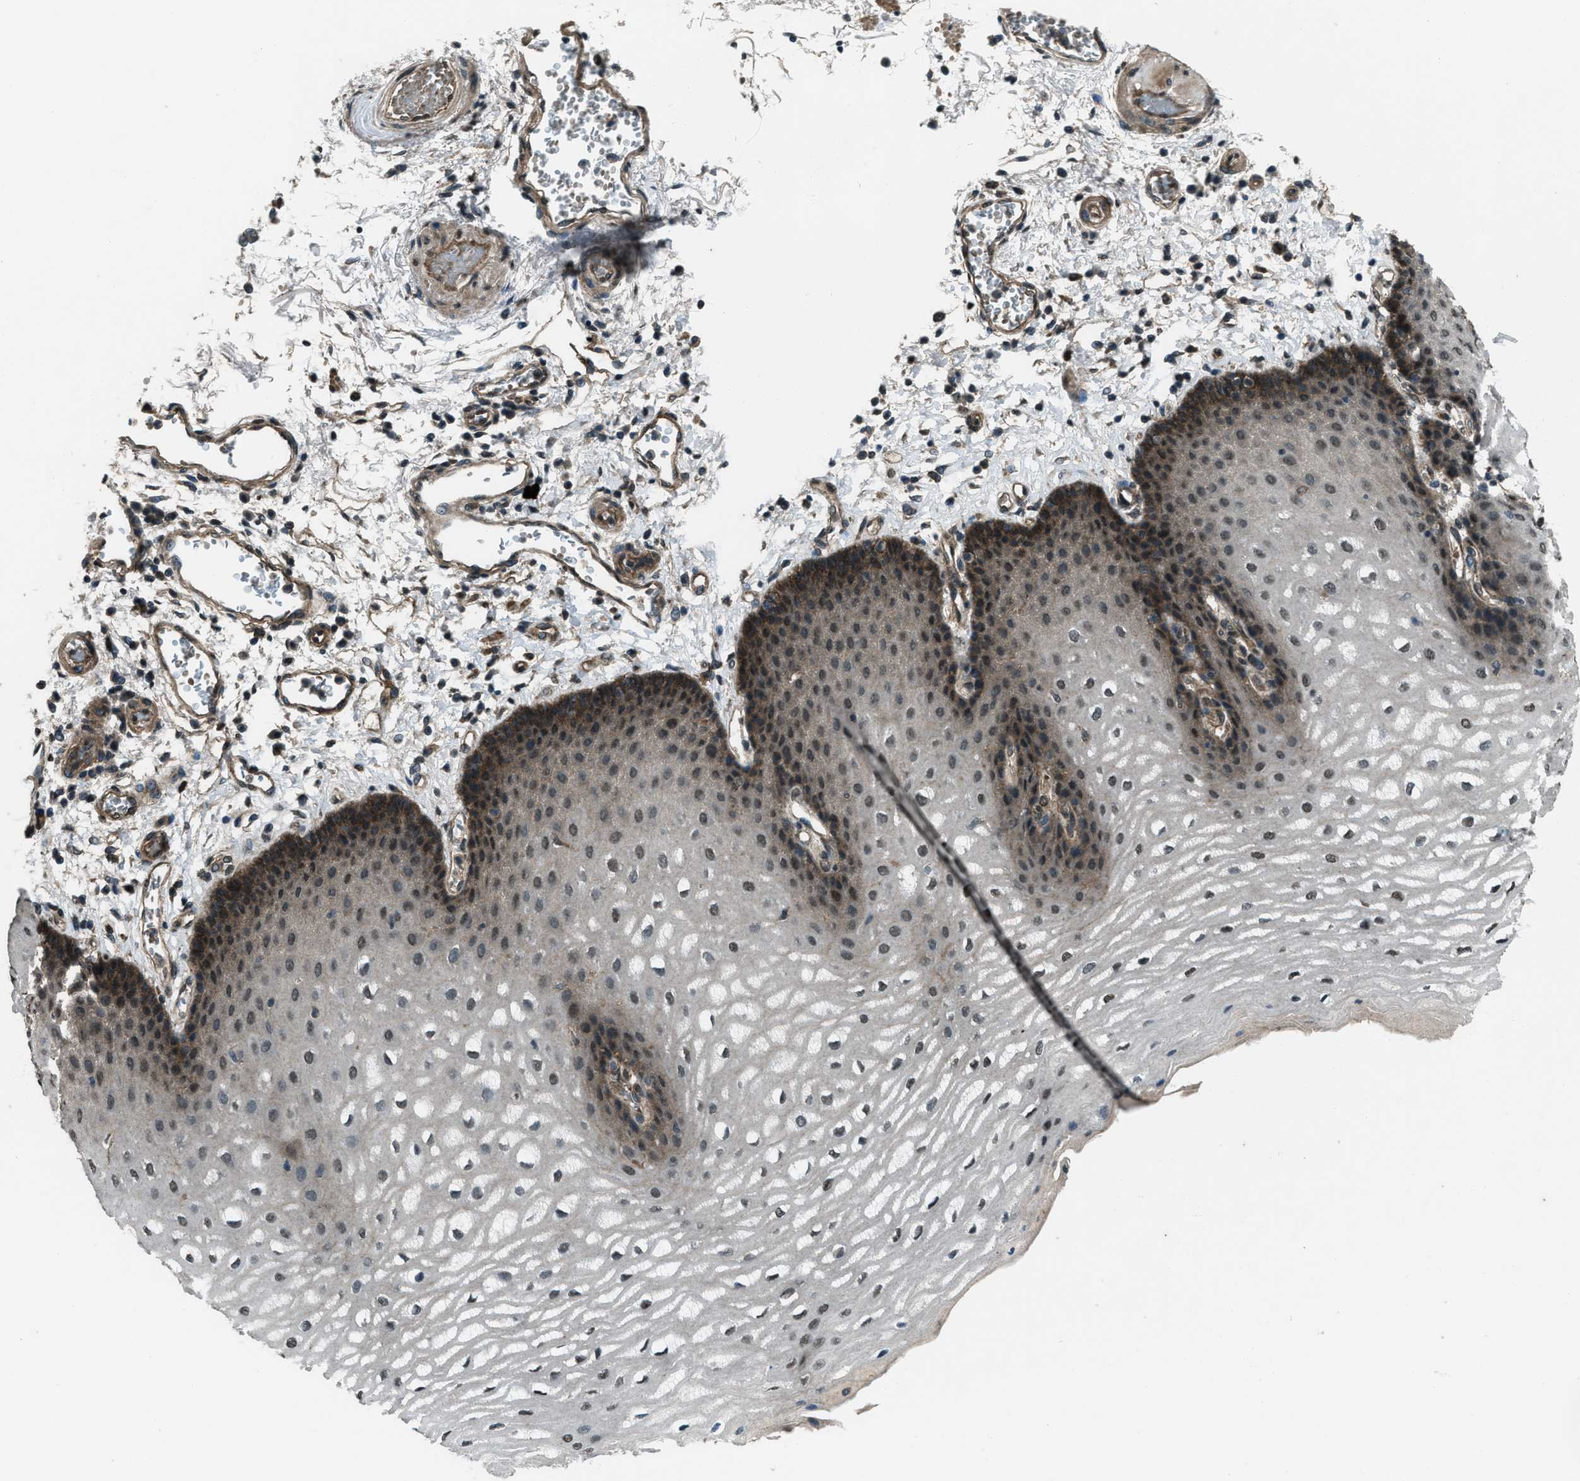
{"staining": {"intensity": "moderate", "quantity": ">75%", "location": "cytoplasmic/membranous,nuclear"}, "tissue": "esophagus", "cell_type": "Squamous epithelial cells", "image_type": "normal", "snomed": [{"axis": "morphology", "description": "Normal tissue, NOS"}, {"axis": "topography", "description": "Esophagus"}], "caption": "Immunohistochemical staining of benign esophagus reveals moderate cytoplasmic/membranous,nuclear protein staining in about >75% of squamous epithelial cells.", "gene": "SVIL", "patient": {"sex": "male", "age": 54}}